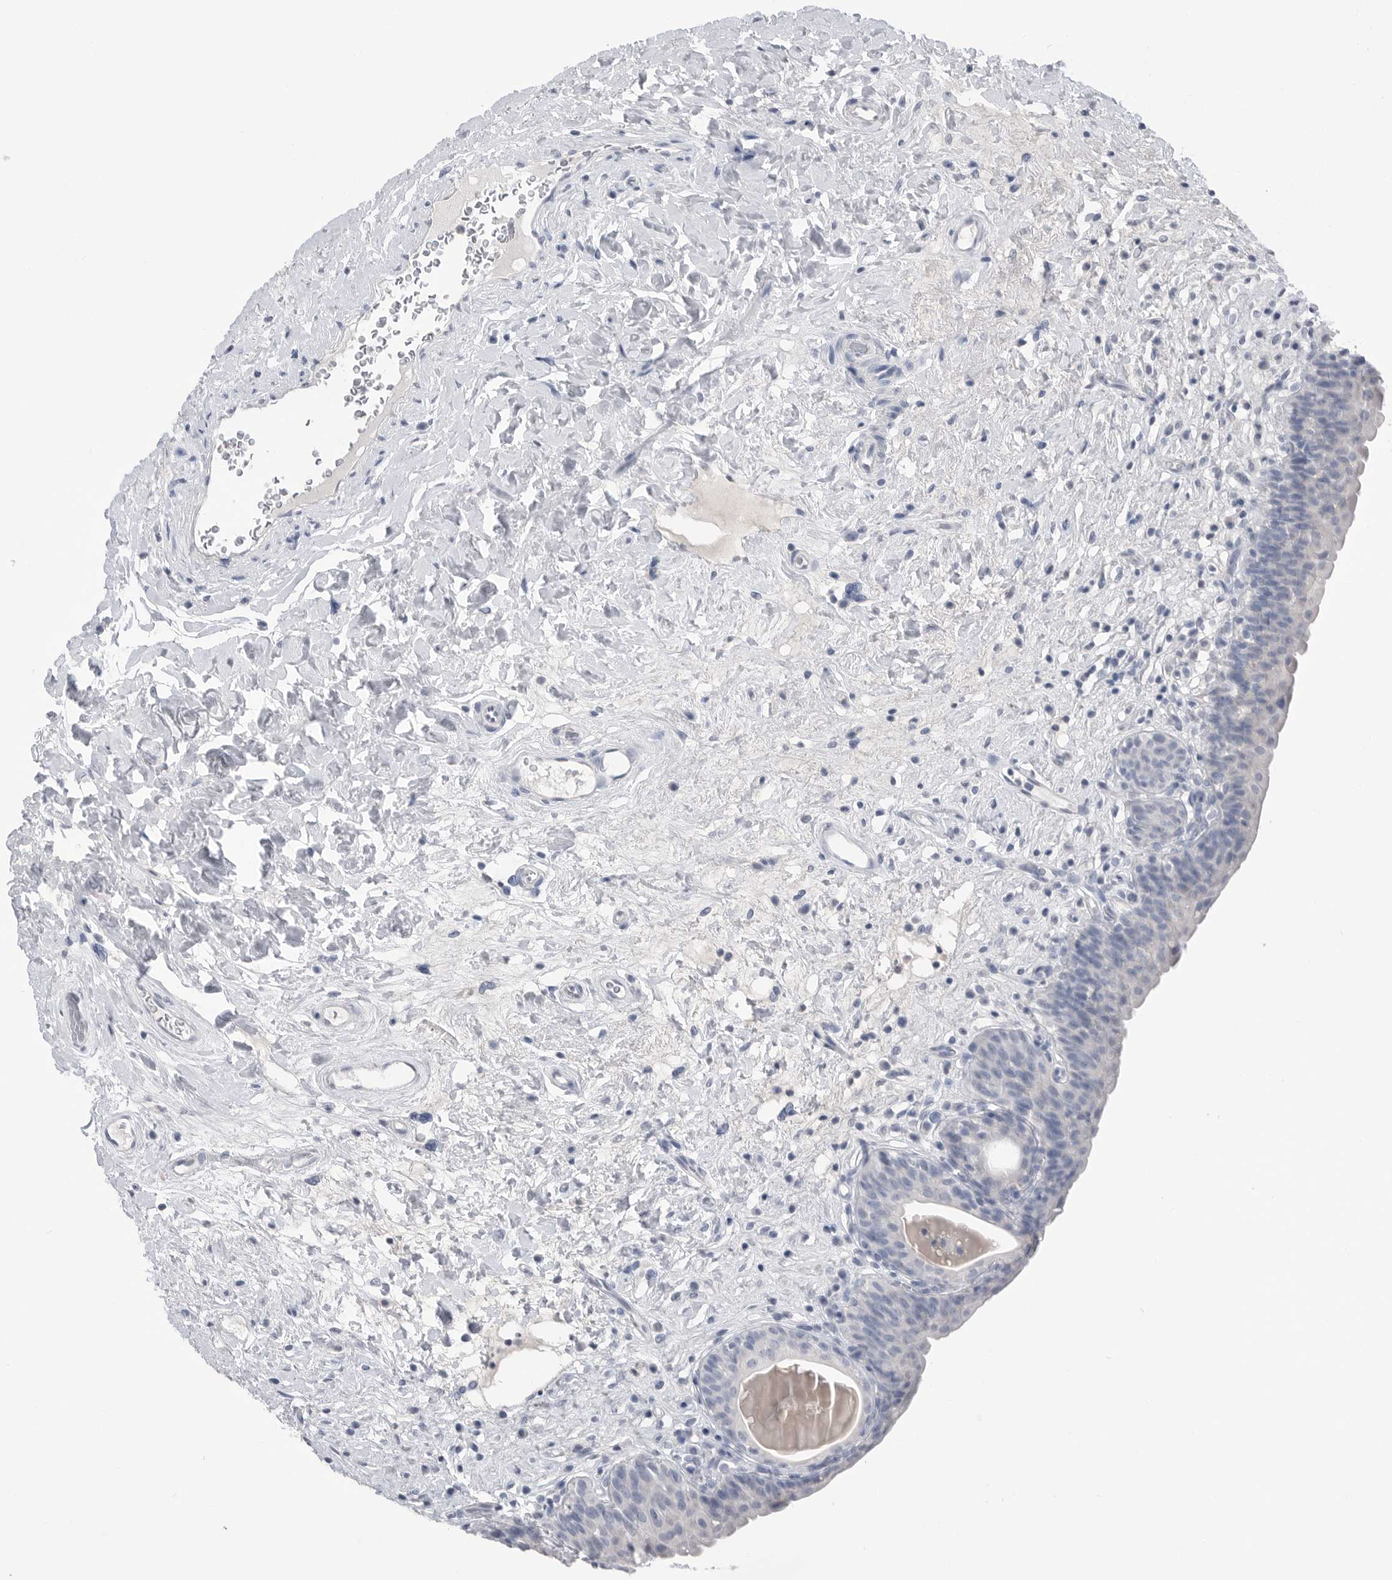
{"staining": {"intensity": "negative", "quantity": "none", "location": "none"}, "tissue": "urinary bladder", "cell_type": "Urothelial cells", "image_type": "normal", "snomed": [{"axis": "morphology", "description": "Normal tissue, NOS"}, {"axis": "topography", "description": "Urinary bladder"}], "caption": "An image of human urinary bladder is negative for staining in urothelial cells. The staining was performed using DAB to visualize the protein expression in brown, while the nuclei were stained in blue with hematoxylin (Magnification: 20x).", "gene": "ABHD12", "patient": {"sex": "male", "age": 83}}